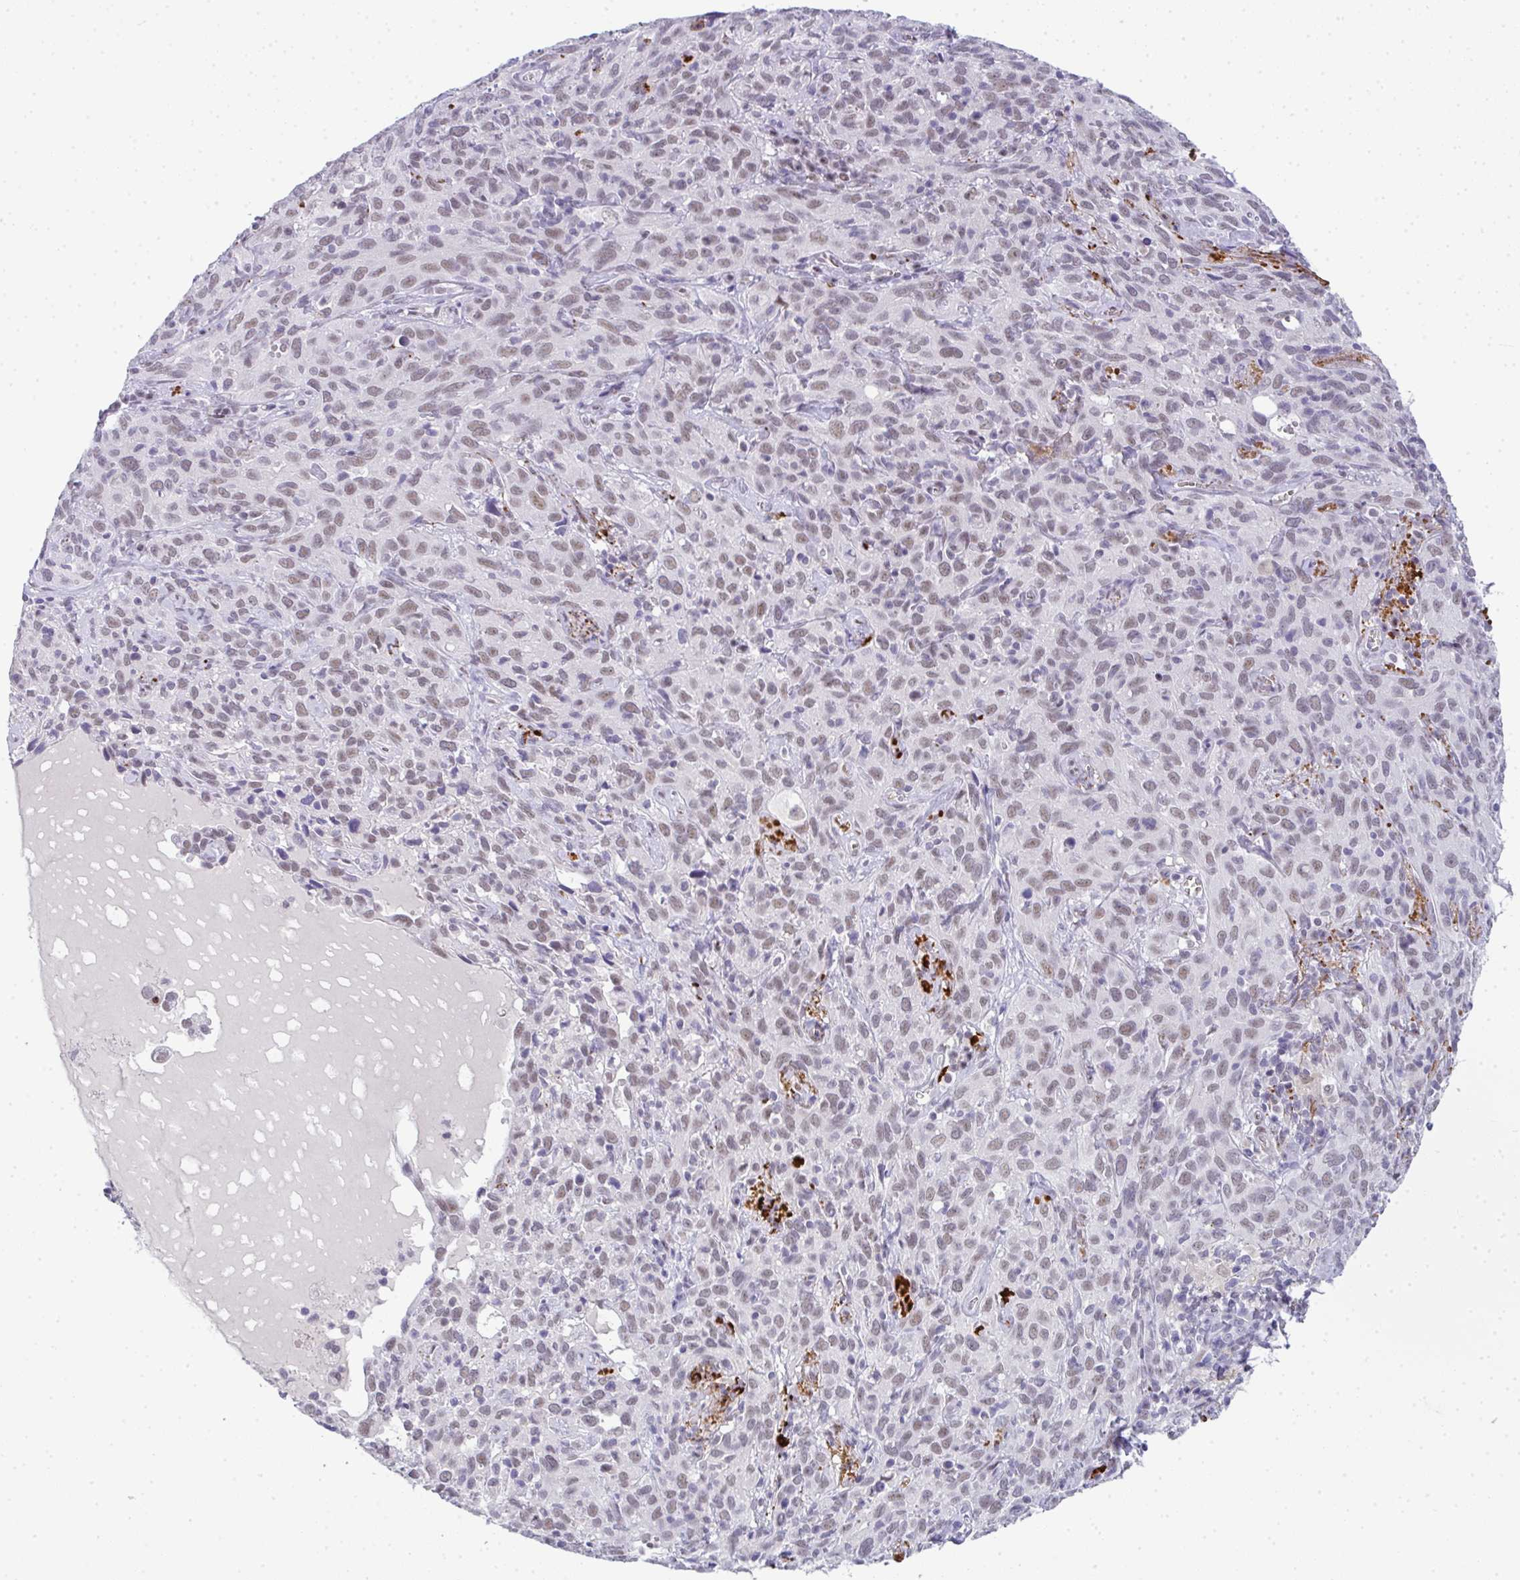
{"staining": {"intensity": "weak", "quantity": "25%-75%", "location": "nuclear"}, "tissue": "cervical cancer", "cell_type": "Tumor cells", "image_type": "cancer", "snomed": [{"axis": "morphology", "description": "Normal tissue, NOS"}, {"axis": "morphology", "description": "Squamous cell carcinoma, NOS"}, {"axis": "topography", "description": "Cervix"}], "caption": "Immunohistochemistry (IHC) histopathology image of cervical squamous cell carcinoma stained for a protein (brown), which exhibits low levels of weak nuclear positivity in approximately 25%-75% of tumor cells.", "gene": "TNMD", "patient": {"sex": "female", "age": 51}}